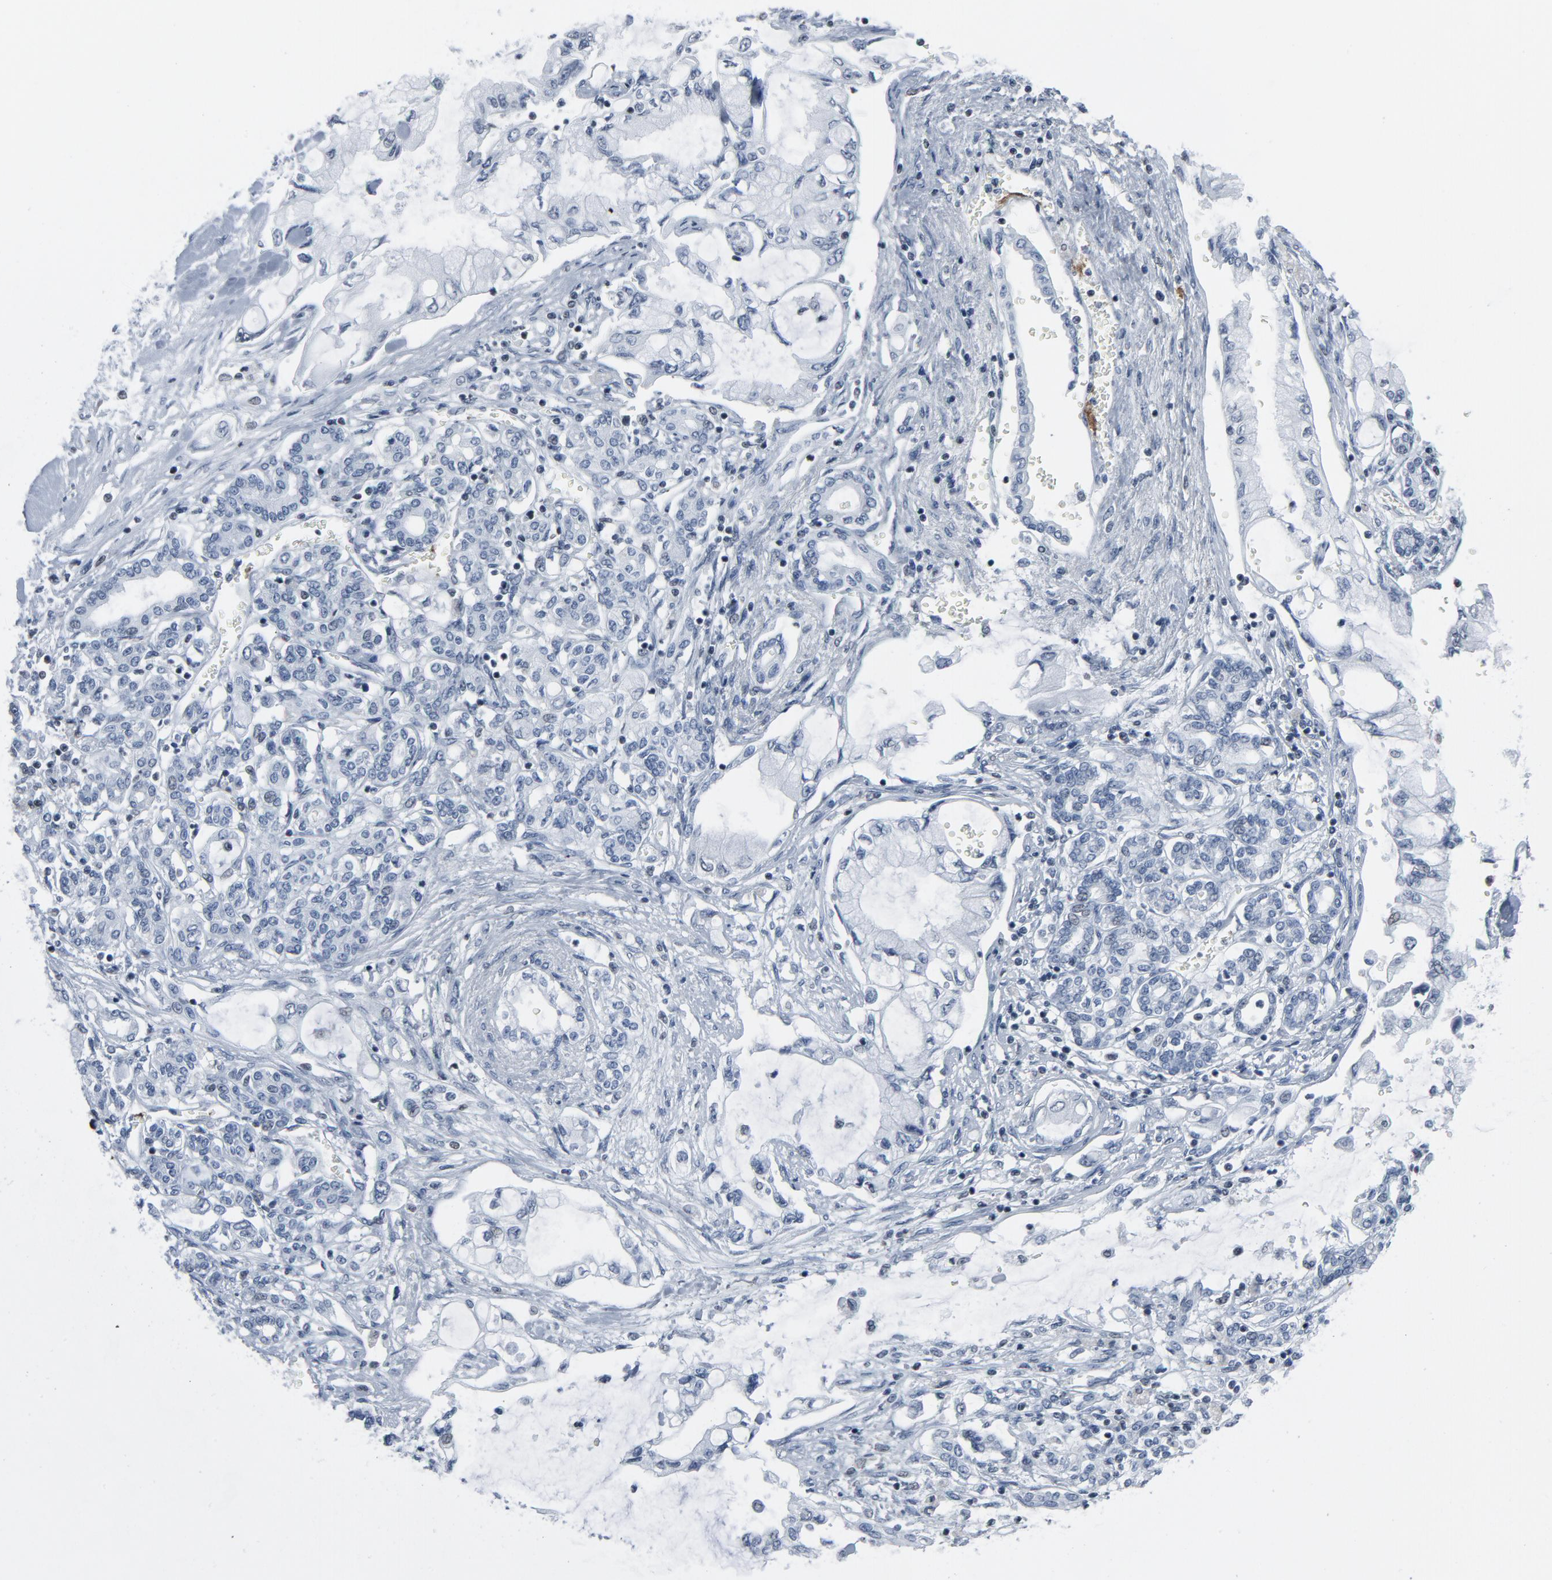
{"staining": {"intensity": "negative", "quantity": "none", "location": "none"}, "tissue": "pancreatic cancer", "cell_type": "Tumor cells", "image_type": "cancer", "snomed": [{"axis": "morphology", "description": "Adenocarcinoma, NOS"}, {"axis": "topography", "description": "Pancreas"}], "caption": "Immunohistochemical staining of pancreatic cancer demonstrates no significant expression in tumor cells.", "gene": "STAT5A", "patient": {"sex": "female", "age": 70}}